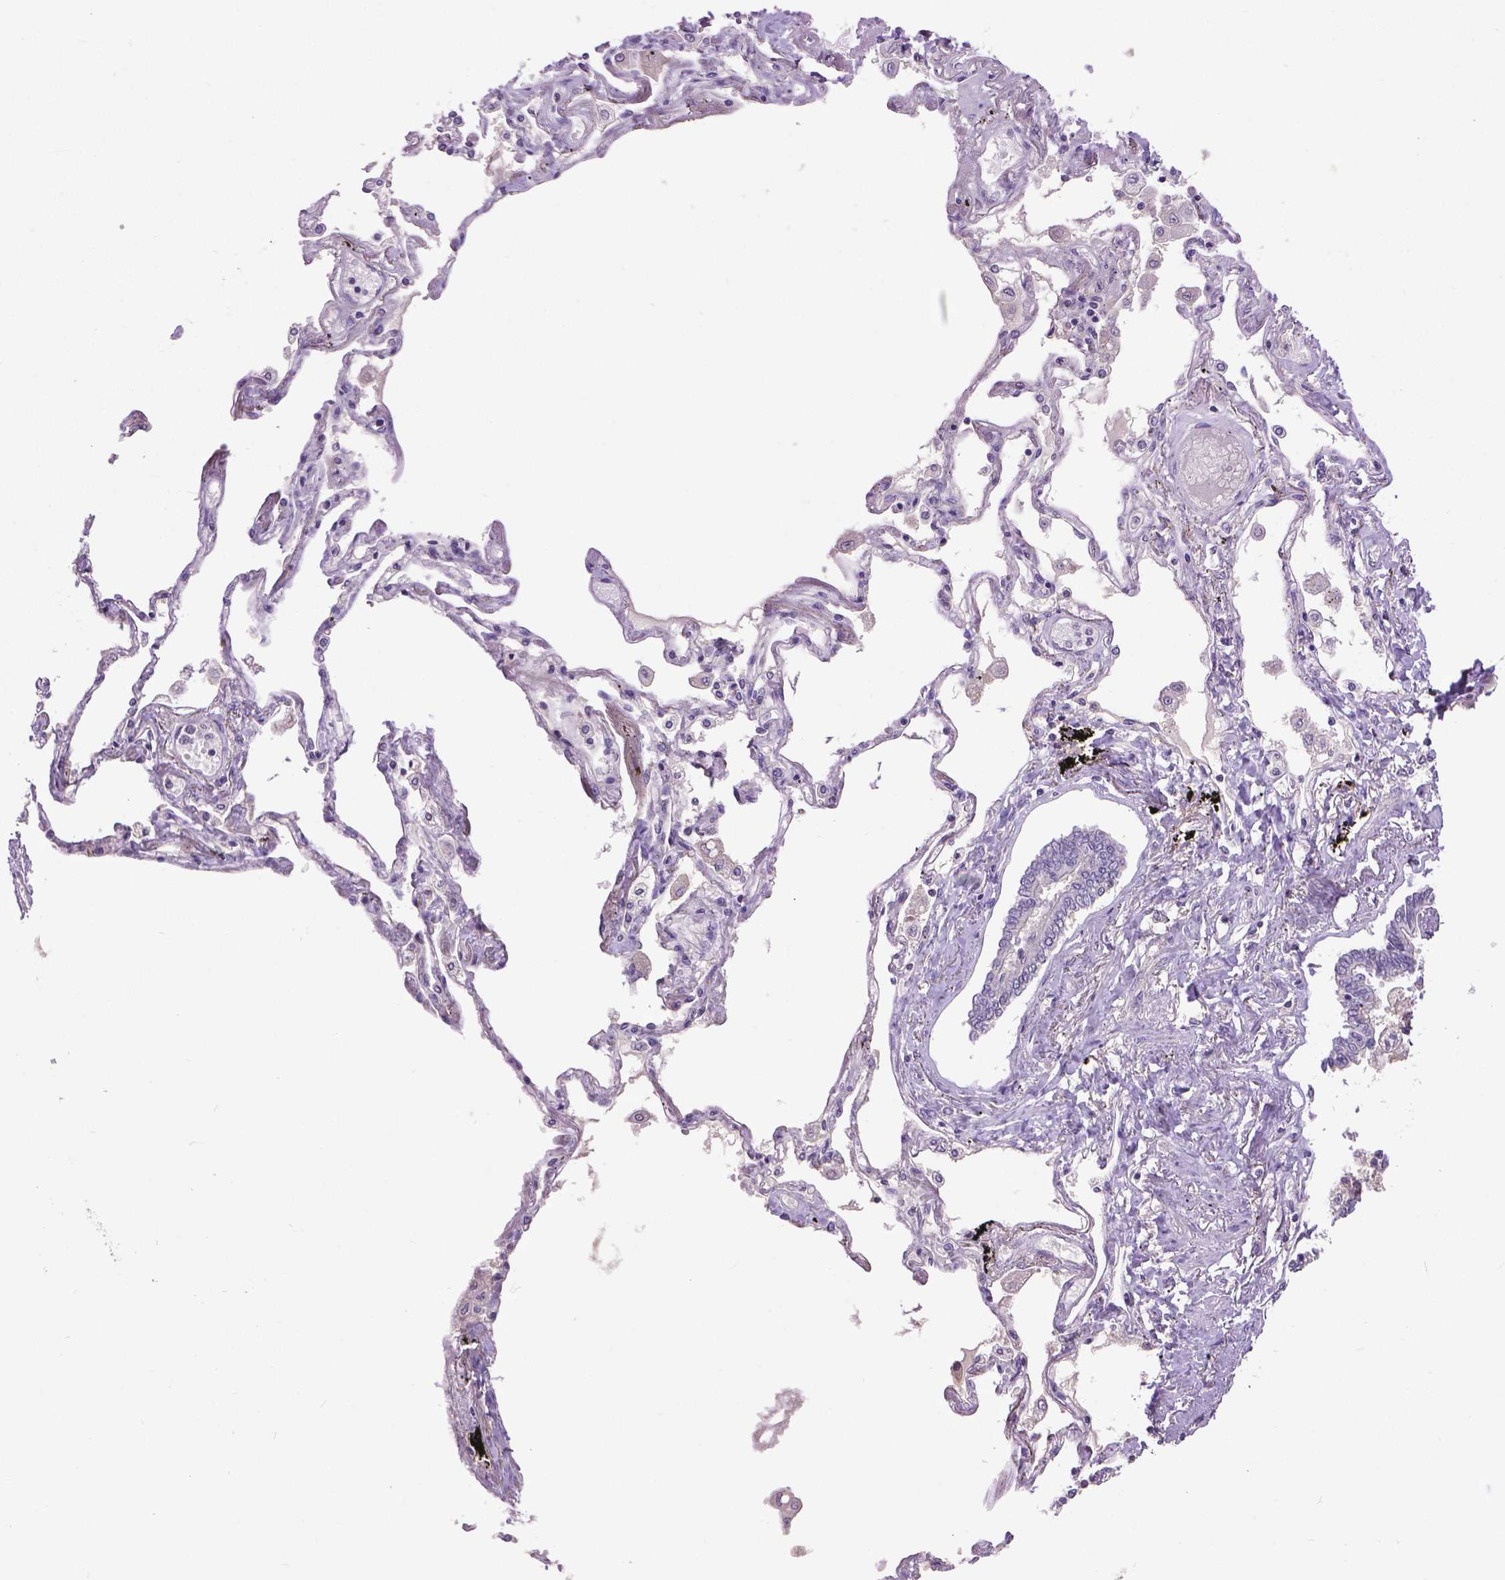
{"staining": {"intensity": "negative", "quantity": "none", "location": "none"}, "tissue": "lung", "cell_type": "Alveolar cells", "image_type": "normal", "snomed": [{"axis": "morphology", "description": "Normal tissue, NOS"}, {"axis": "morphology", "description": "Adenocarcinoma, NOS"}, {"axis": "topography", "description": "Cartilage tissue"}, {"axis": "topography", "description": "Lung"}], "caption": "This is a micrograph of immunohistochemistry (IHC) staining of unremarkable lung, which shows no positivity in alveolar cells. (DAB (3,3'-diaminobenzidine) immunohistochemistry with hematoxylin counter stain).", "gene": "CPM", "patient": {"sex": "female", "age": 67}}